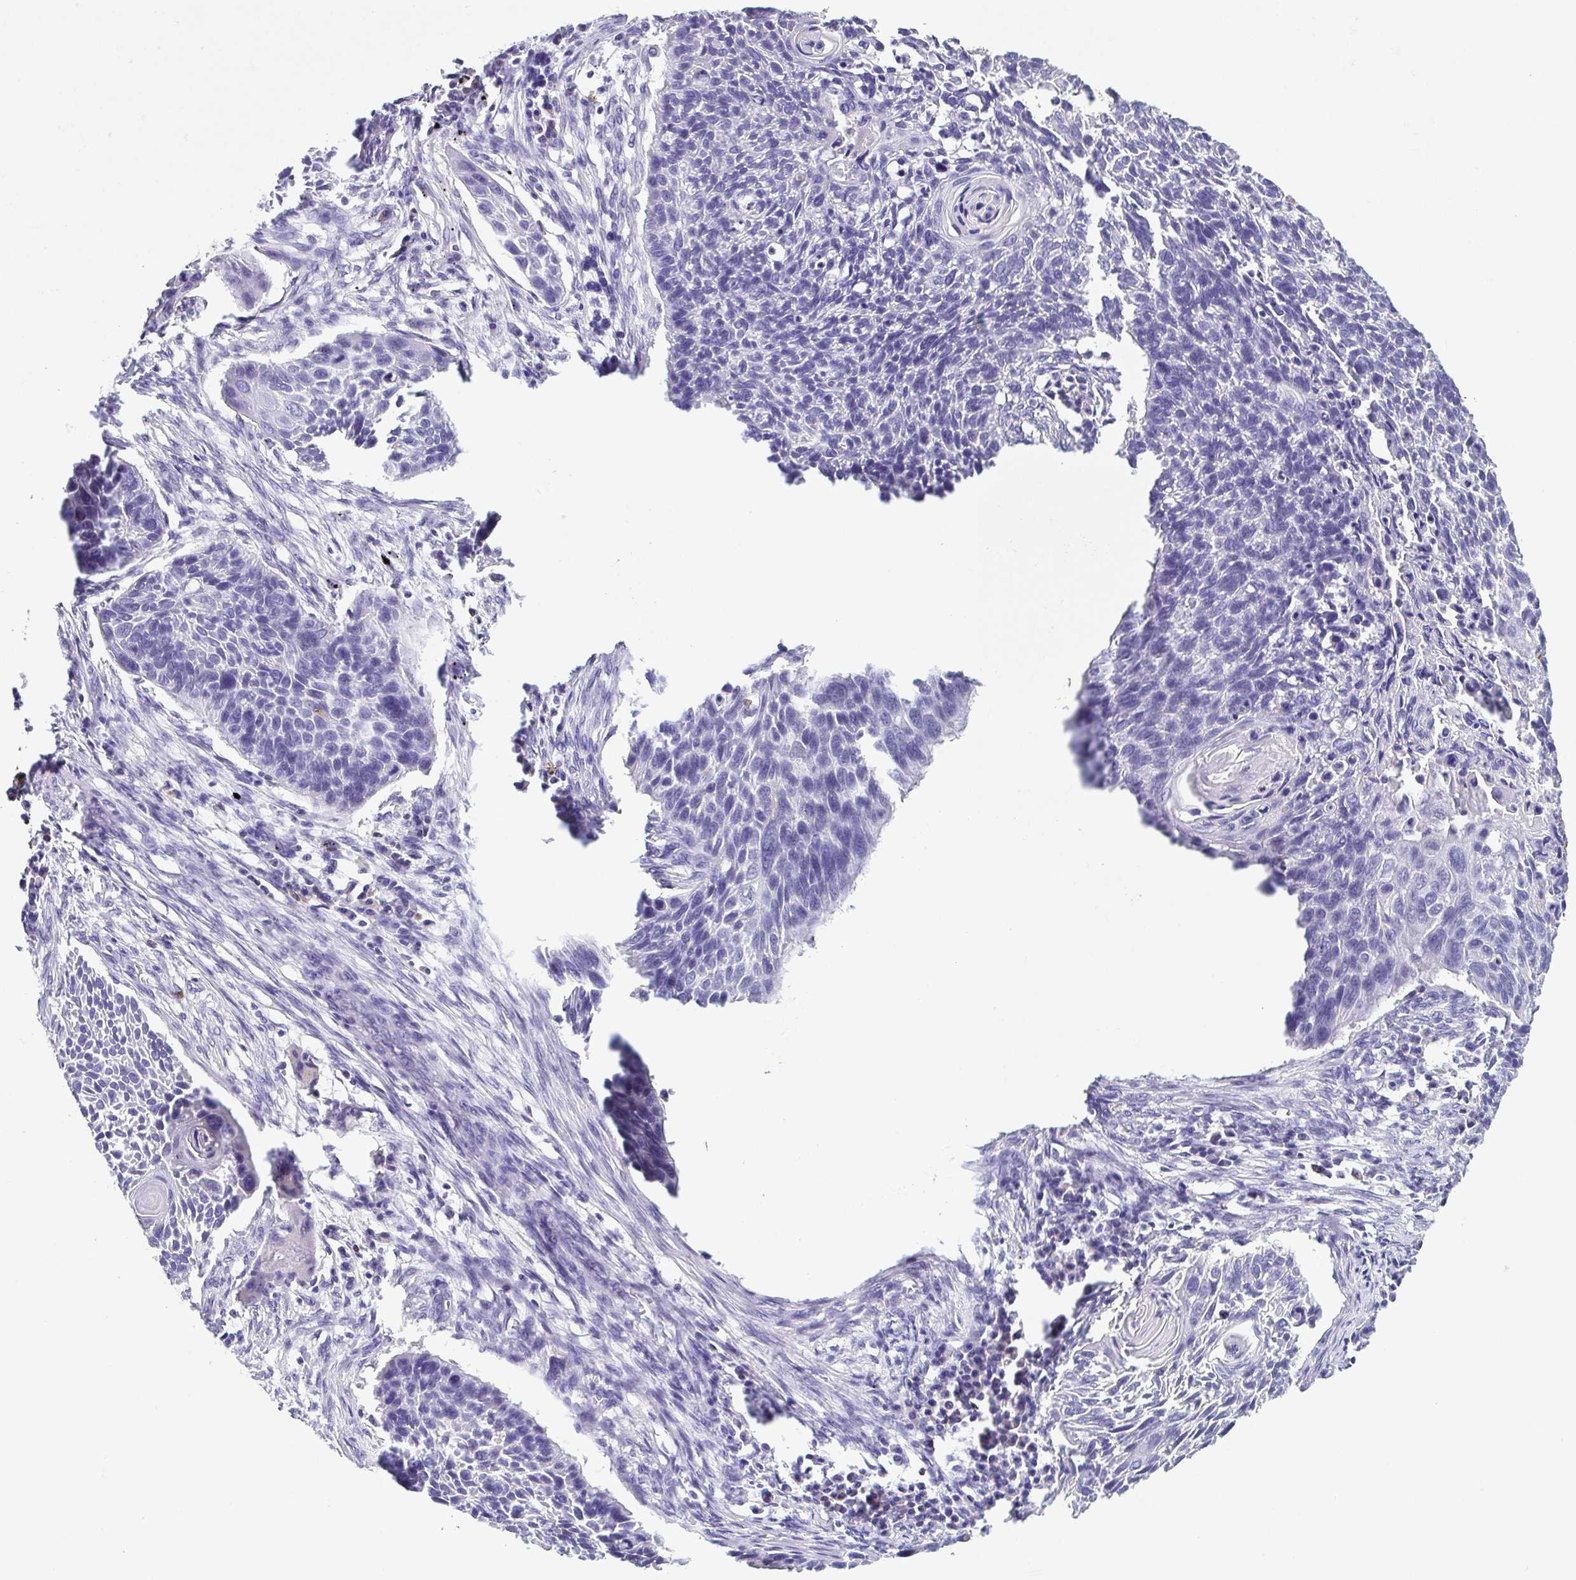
{"staining": {"intensity": "negative", "quantity": "none", "location": "none"}, "tissue": "lung cancer", "cell_type": "Tumor cells", "image_type": "cancer", "snomed": [{"axis": "morphology", "description": "Squamous cell carcinoma, NOS"}, {"axis": "topography", "description": "Lung"}], "caption": "High power microscopy histopathology image of an immunohistochemistry (IHC) micrograph of squamous cell carcinoma (lung), revealing no significant expression in tumor cells.", "gene": "PGLYRP1", "patient": {"sex": "male", "age": 78}}